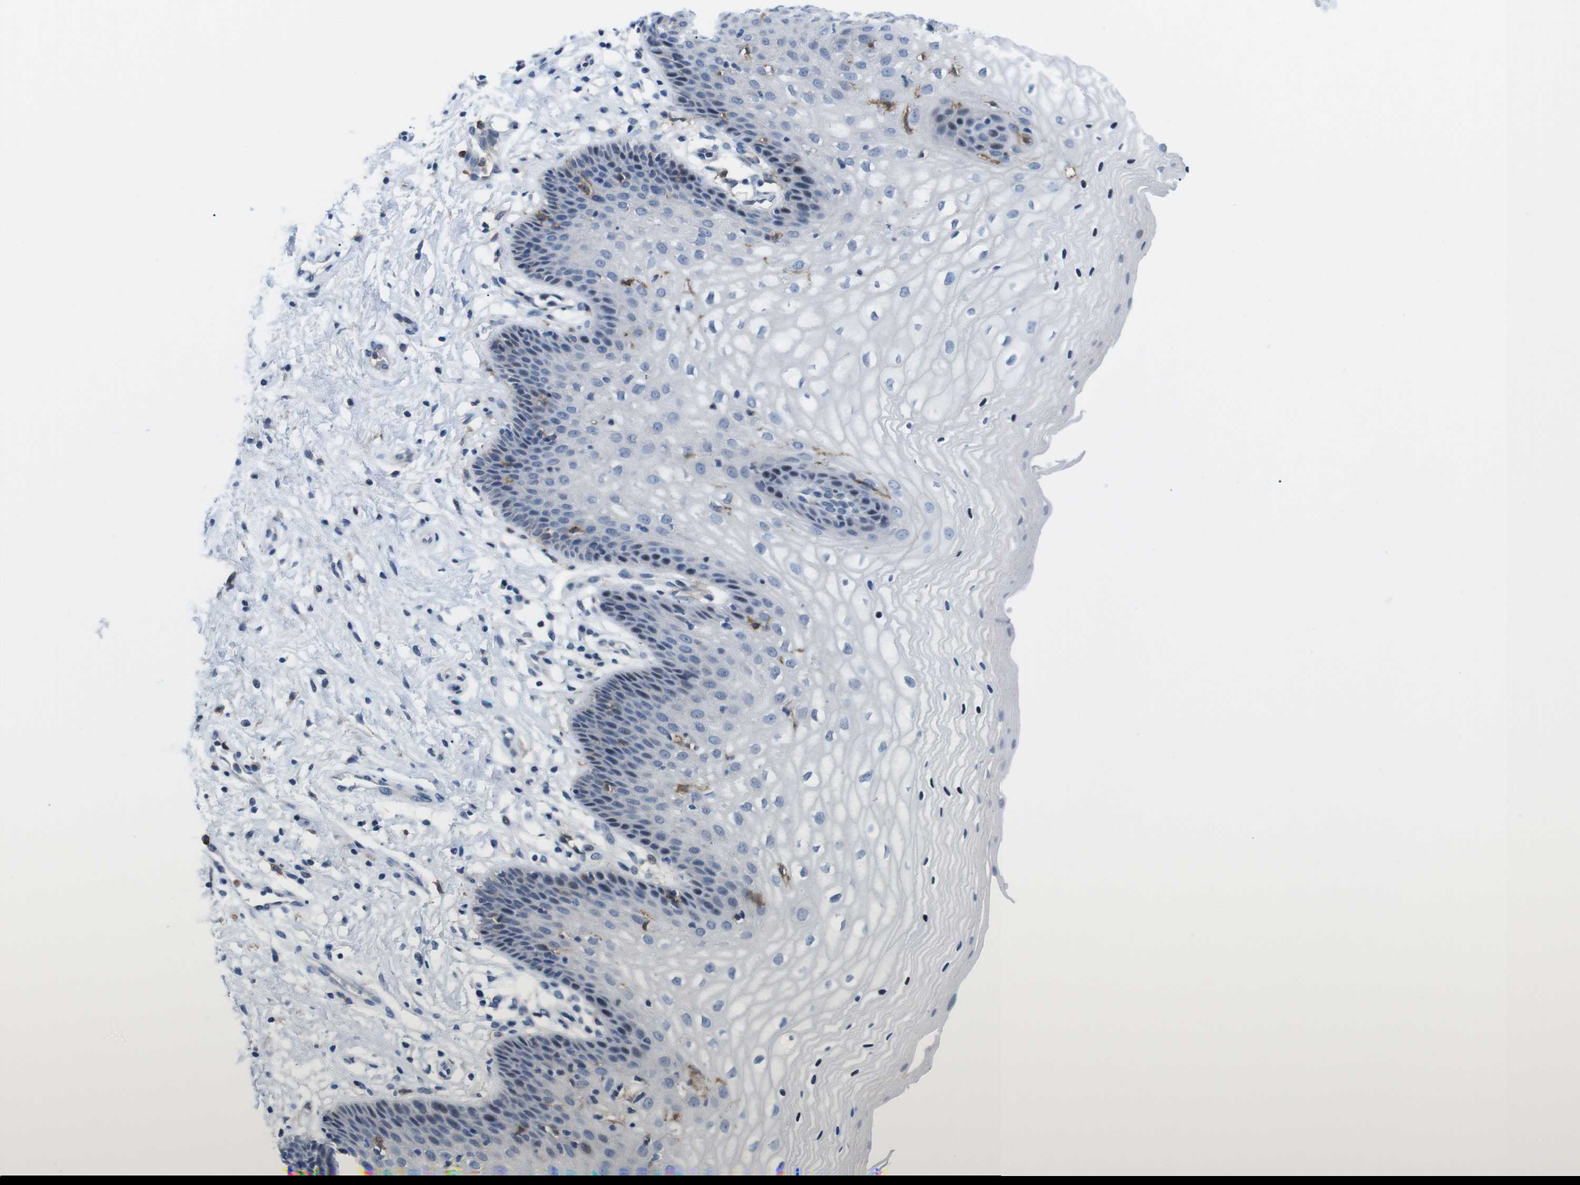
{"staining": {"intensity": "weak", "quantity": "<25%", "location": "cytoplasmic/membranous"}, "tissue": "vagina", "cell_type": "Squamous epithelial cells", "image_type": "normal", "snomed": [{"axis": "morphology", "description": "Normal tissue, NOS"}, {"axis": "topography", "description": "Vagina"}], "caption": "The photomicrograph reveals no staining of squamous epithelial cells in unremarkable vagina.", "gene": "CD300C", "patient": {"sex": "female", "age": 34}}